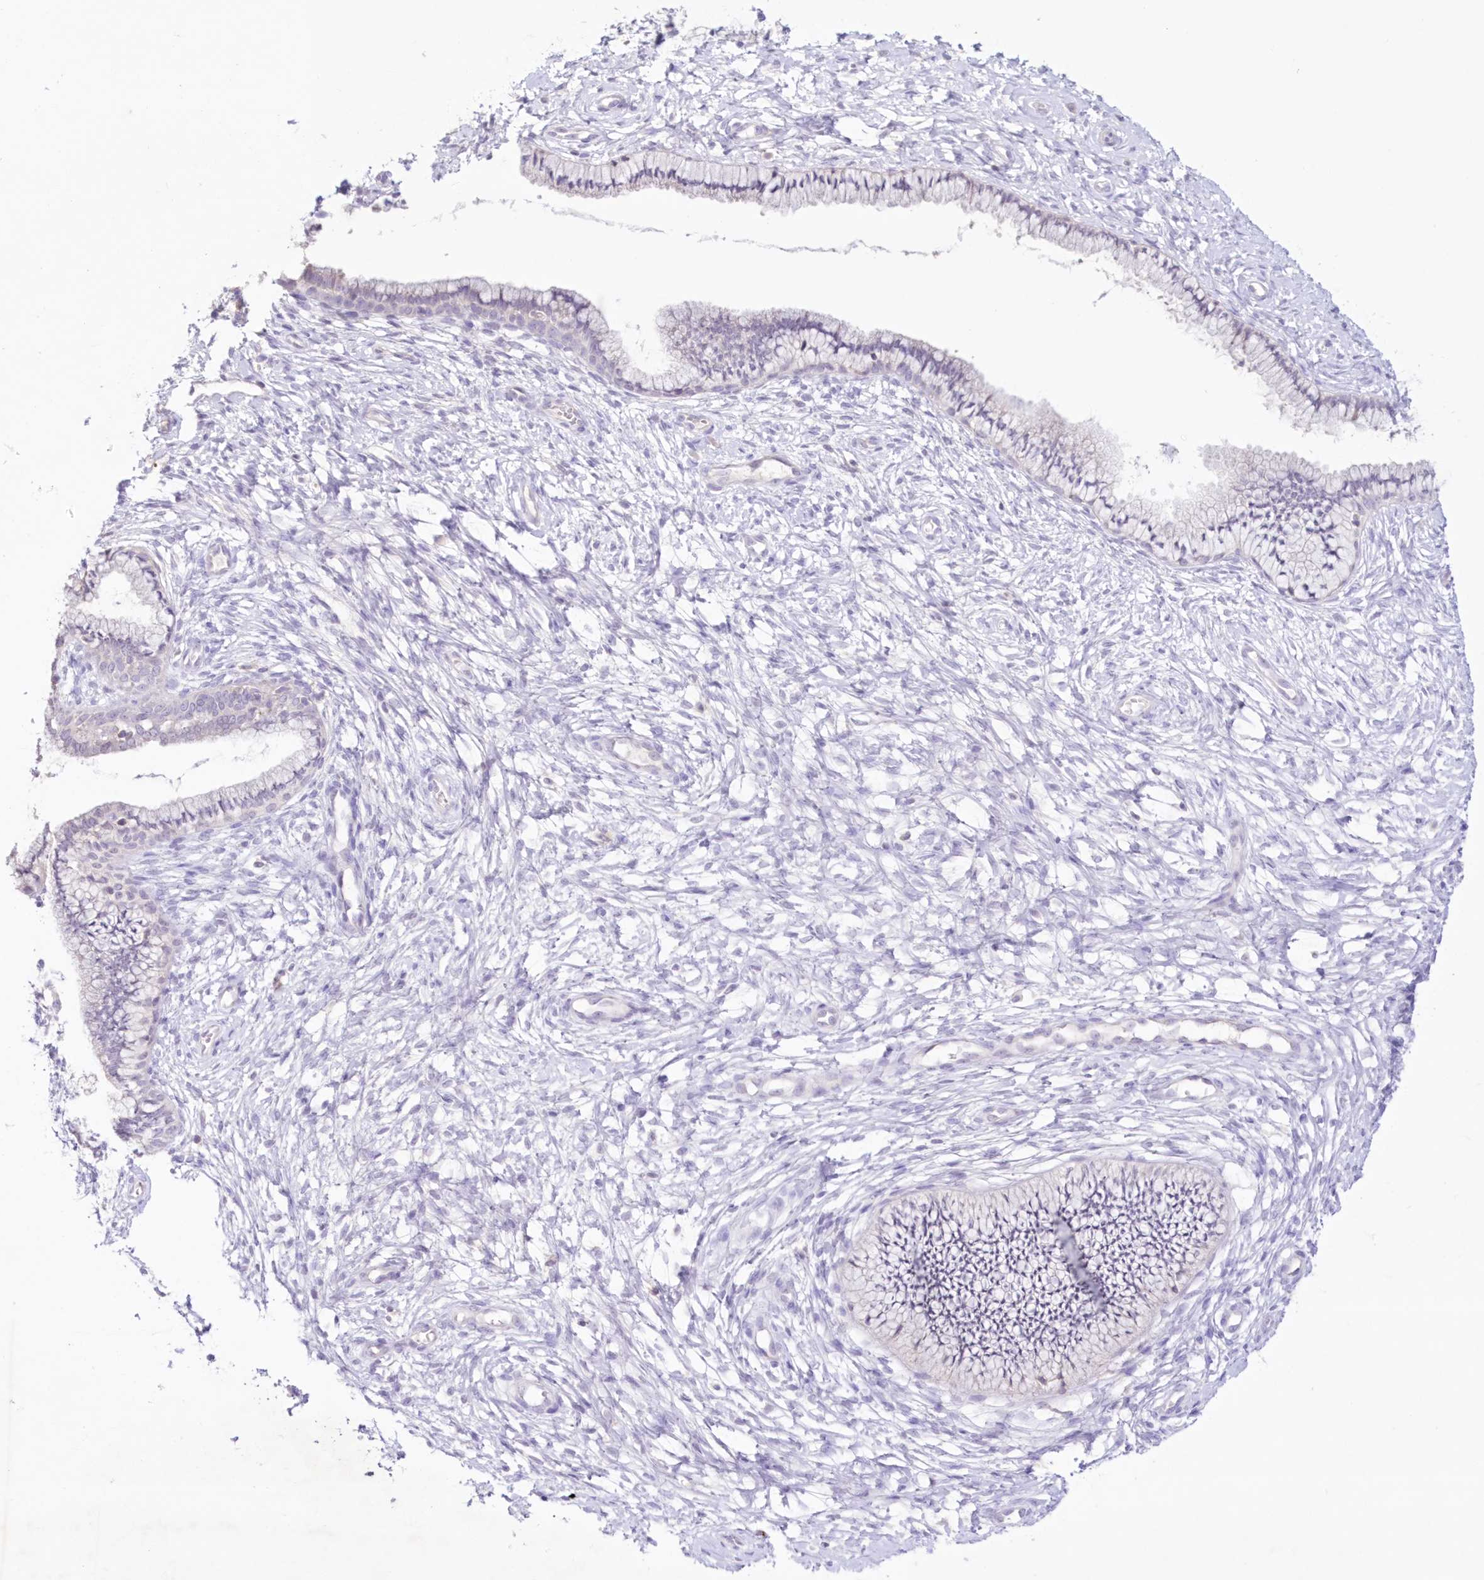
{"staining": {"intensity": "negative", "quantity": "none", "location": "none"}, "tissue": "cervix", "cell_type": "Glandular cells", "image_type": "normal", "snomed": [{"axis": "morphology", "description": "Normal tissue, NOS"}, {"axis": "topography", "description": "Cervix"}], "caption": "DAB (3,3'-diaminobenzidine) immunohistochemical staining of benign cervix shows no significant staining in glandular cells. Nuclei are stained in blue.", "gene": "NEU4", "patient": {"sex": "female", "age": 36}}